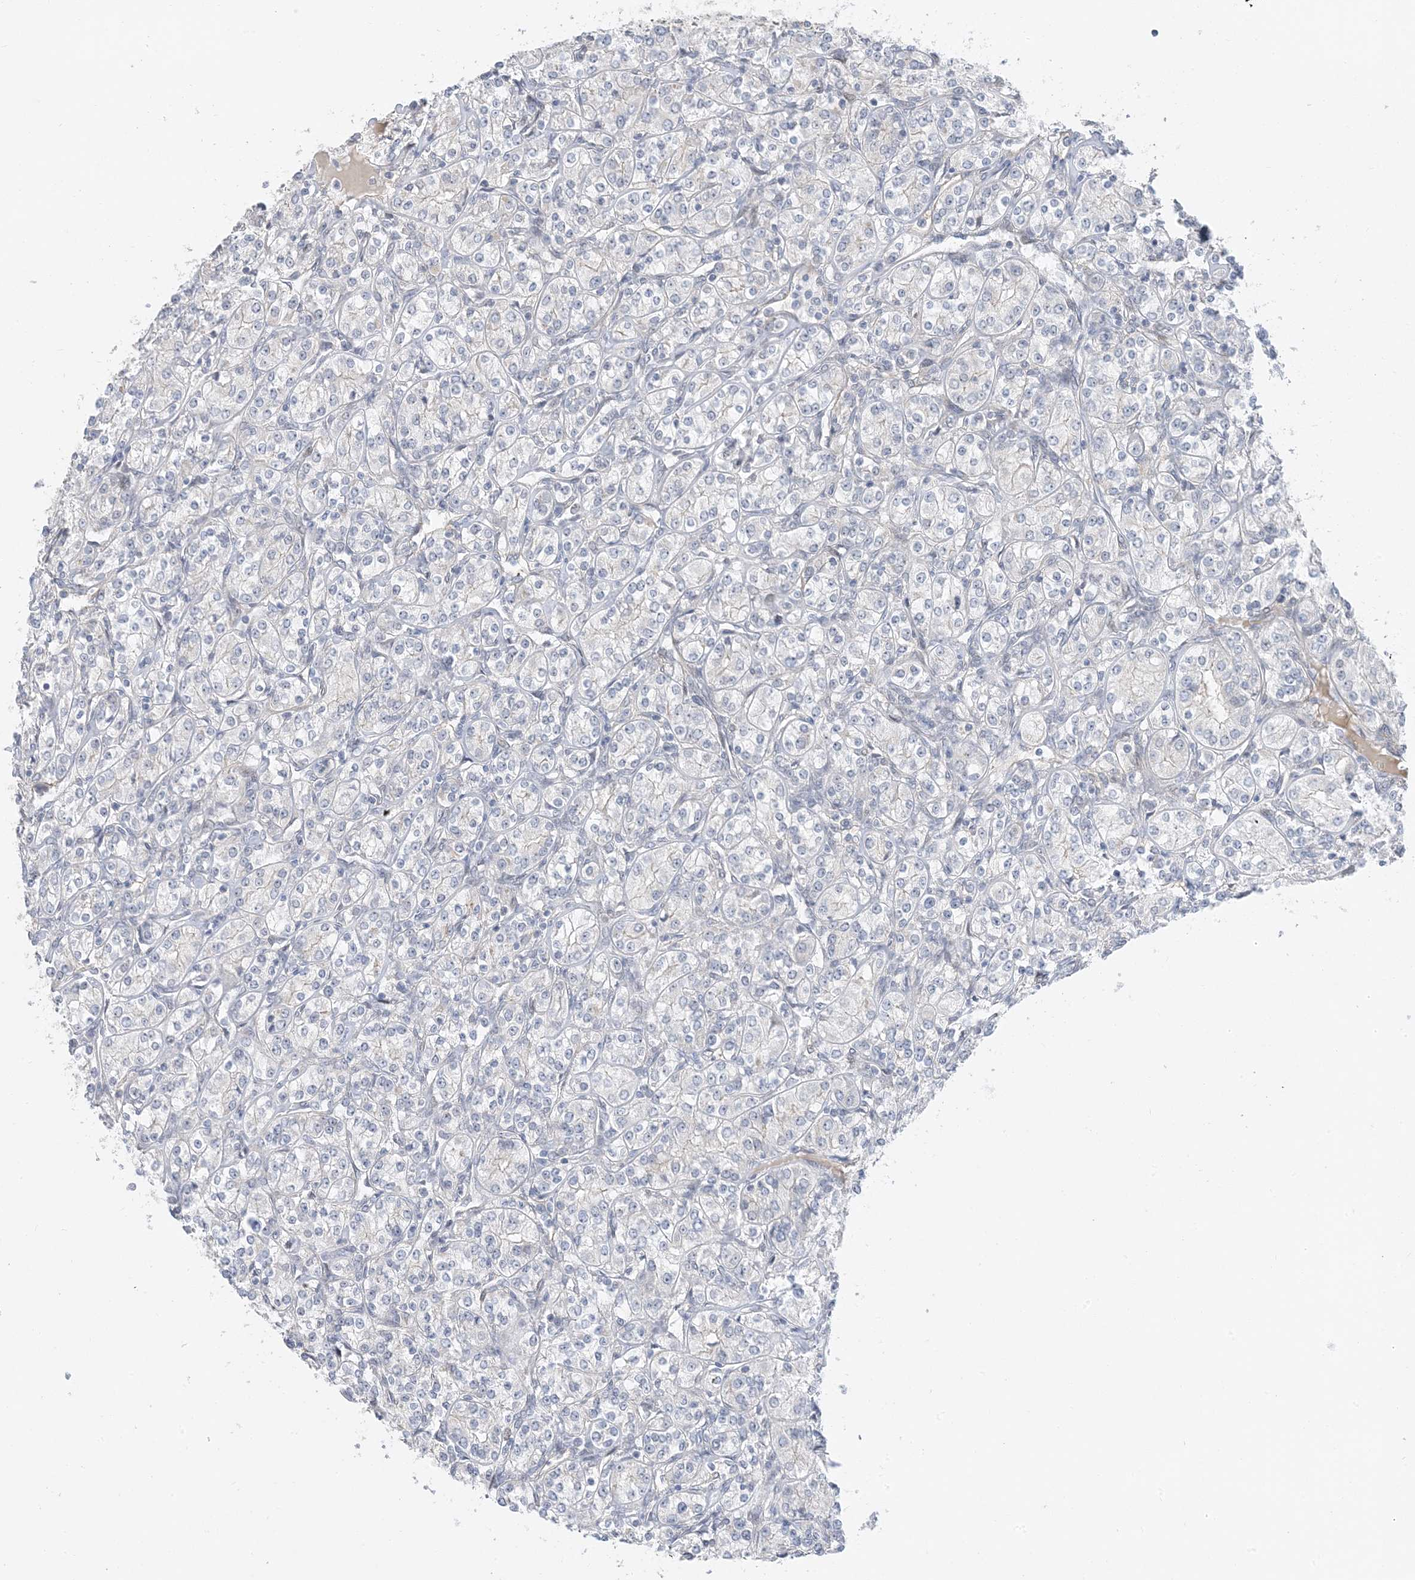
{"staining": {"intensity": "negative", "quantity": "none", "location": "none"}, "tissue": "renal cancer", "cell_type": "Tumor cells", "image_type": "cancer", "snomed": [{"axis": "morphology", "description": "Adenocarcinoma, NOS"}, {"axis": "topography", "description": "Kidney"}], "caption": "Immunohistochemistry micrograph of human renal cancer stained for a protein (brown), which displays no staining in tumor cells.", "gene": "IL36B", "patient": {"sex": "male", "age": 77}}